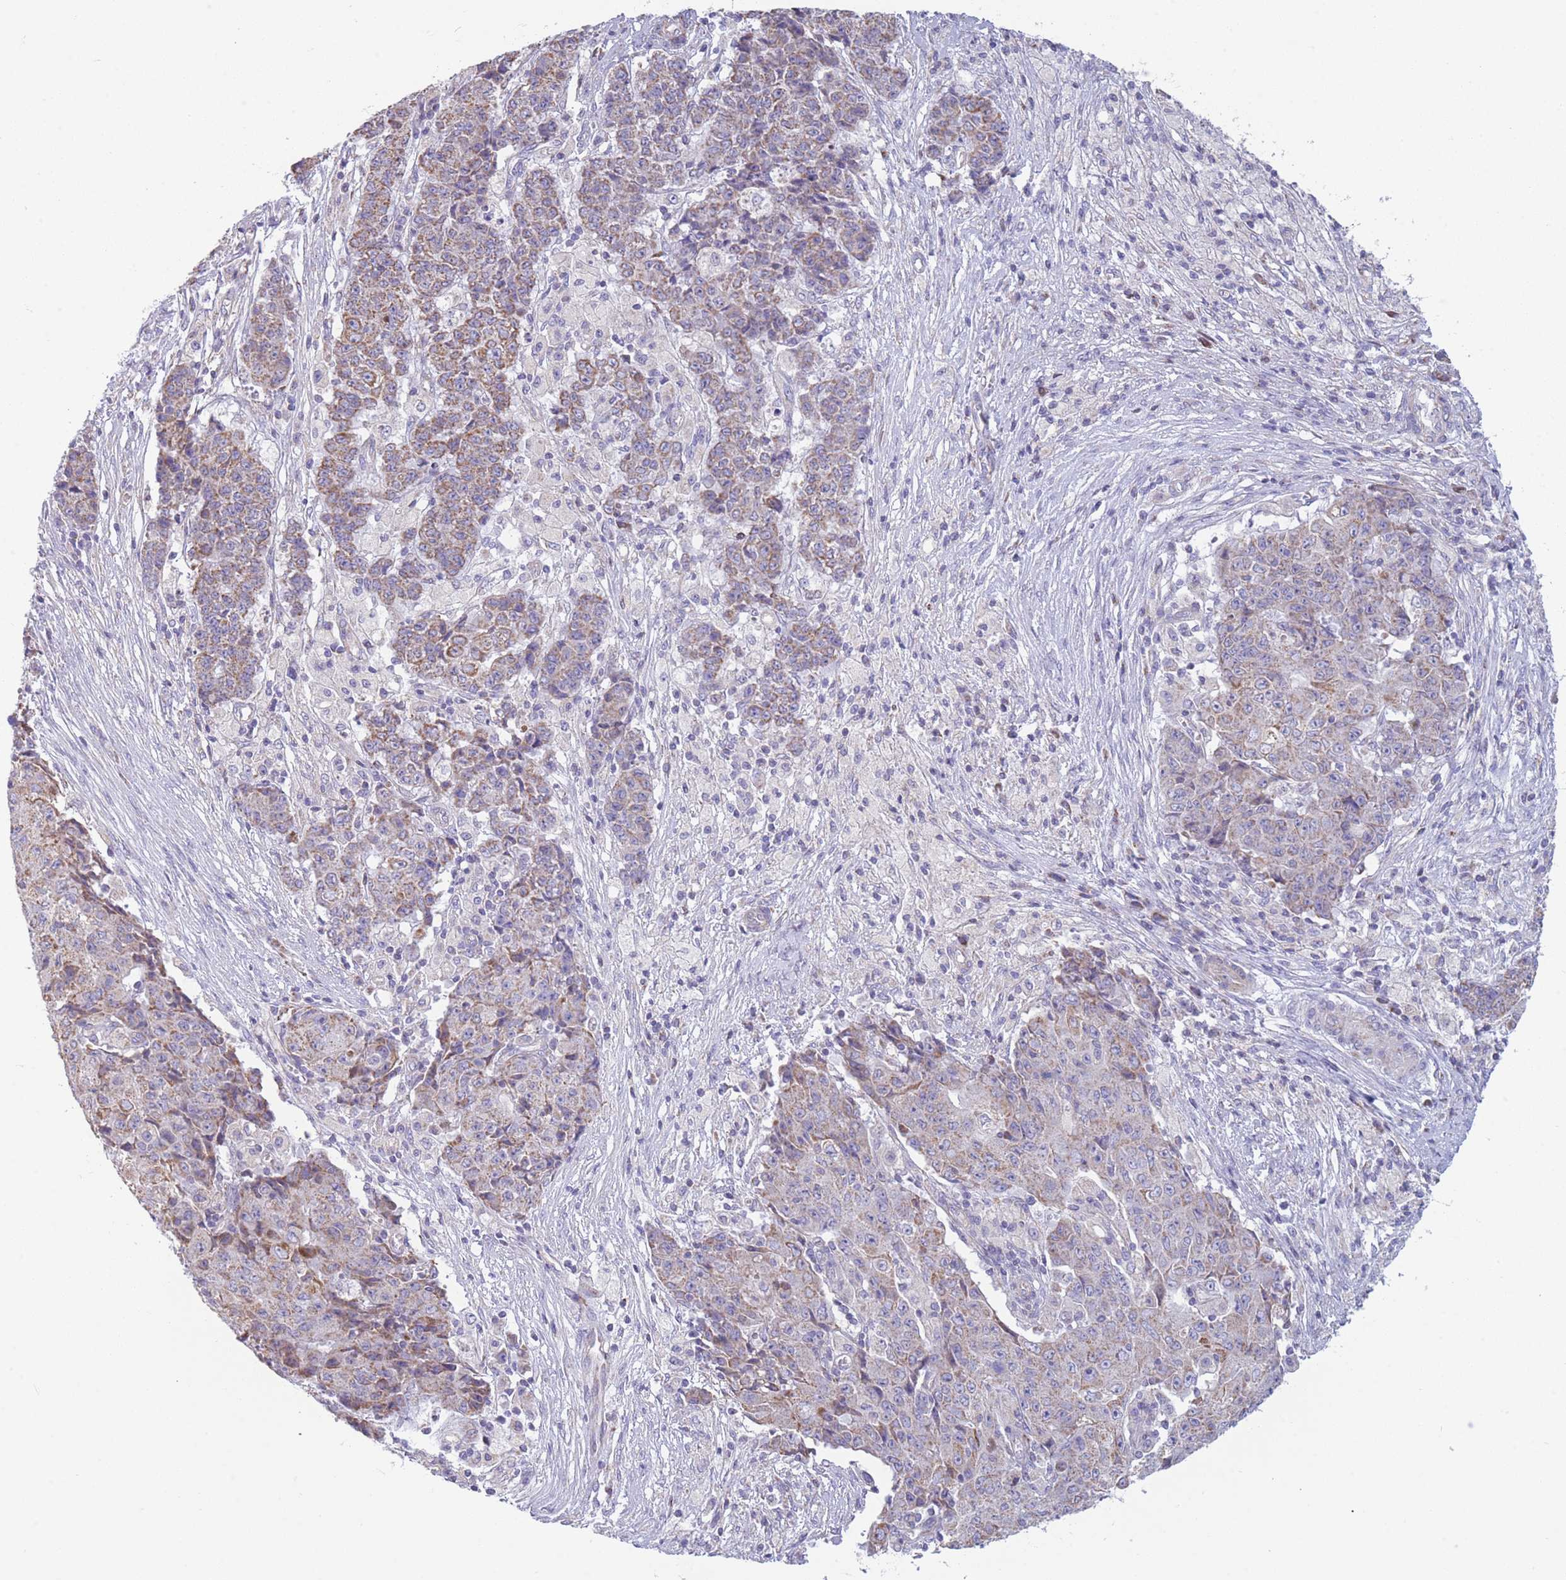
{"staining": {"intensity": "moderate", "quantity": "<25%", "location": "cytoplasmic/membranous"}, "tissue": "ovarian cancer", "cell_type": "Tumor cells", "image_type": "cancer", "snomed": [{"axis": "morphology", "description": "Carcinoma, endometroid"}, {"axis": "topography", "description": "Ovary"}], "caption": "A low amount of moderate cytoplasmic/membranous positivity is present in approximately <25% of tumor cells in ovarian cancer (endometroid carcinoma) tissue.", "gene": "PDHA1", "patient": {"sex": "female", "age": 42}}